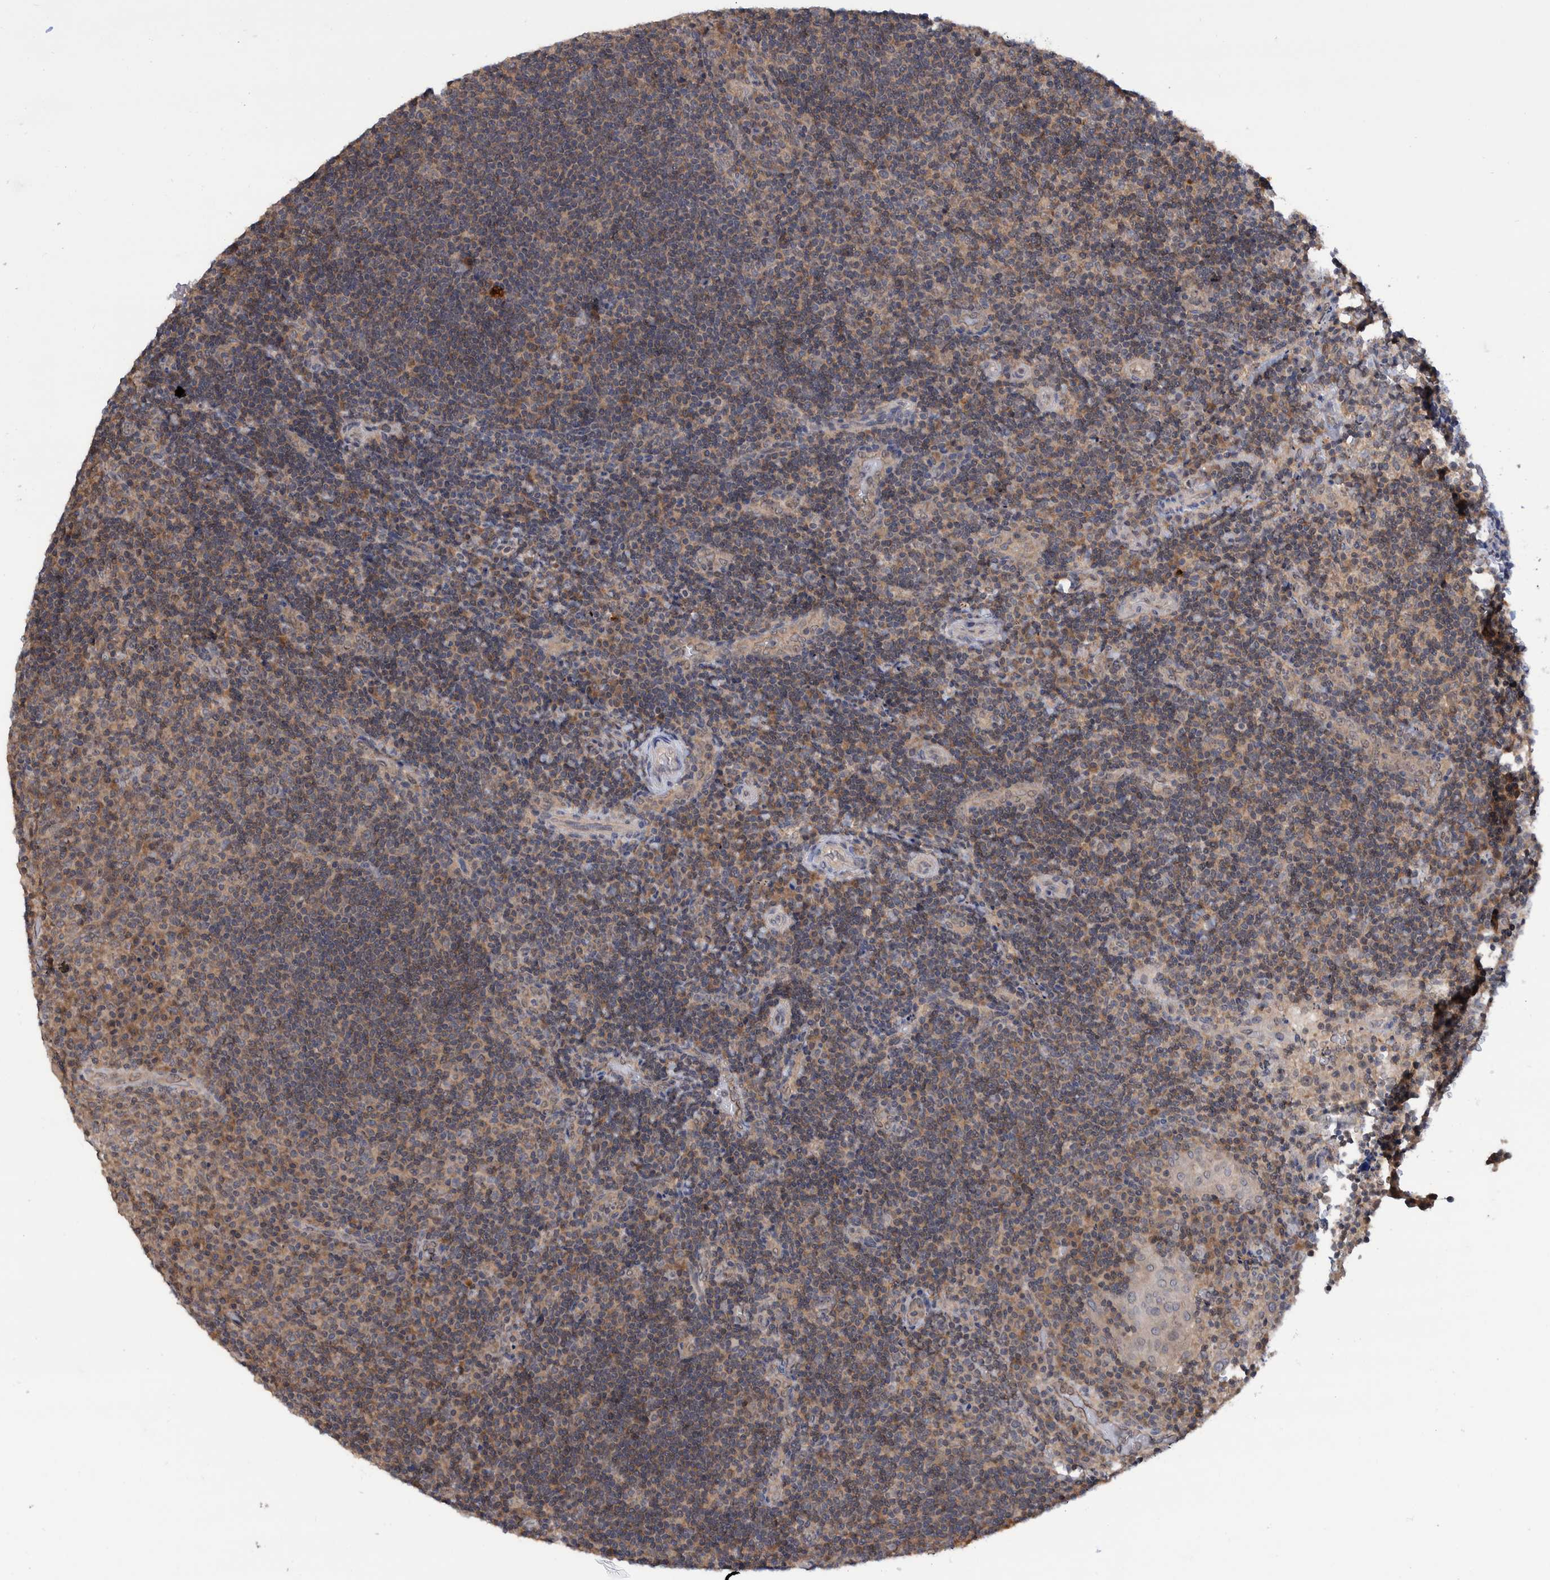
{"staining": {"intensity": "weak", "quantity": ">75%", "location": "cytoplasmic/membranous"}, "tissue": "lymphoma", "cell_type": "Tumor cells", "image_type": "cancer", "snomed": [{"axis": "morphology", "description": "Malignant lymphoma, non-Hodgkin's type, High grade"}, {"axis": "topography", "description": "Tonsil"}], "caption": "This image exhibits IHC staining of lymphoma, with low weak cytoplasmic/membranous positivity in approximately >75% of tumor cells.", "gene": "PLPBP", "patient": {"sex": "female", "age": 36}}